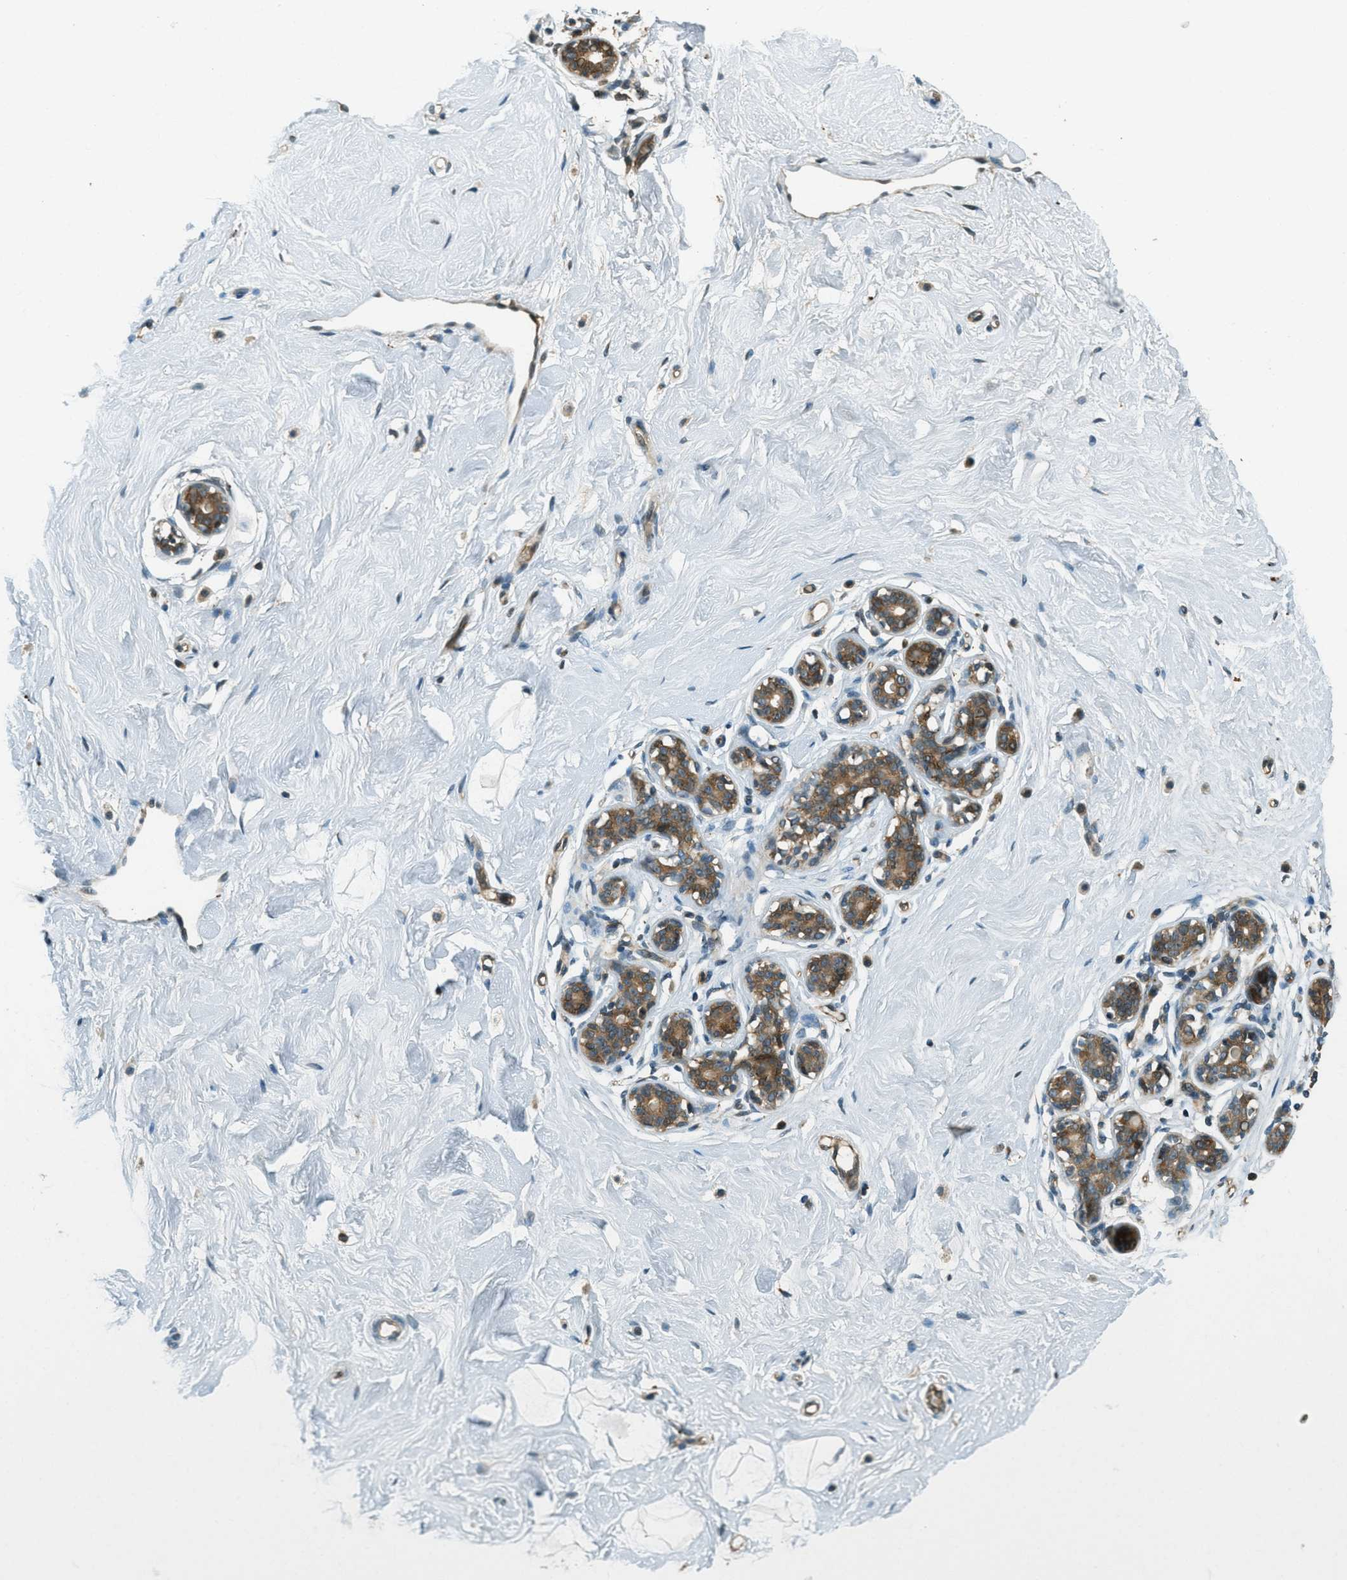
{"staining": {"intensity": "negative", "quantity": "none", "location": "none"}, "tissue": "breast", "cell_type": "Adipocytes", "image_type": "normal", "snomed": [{"axis": "morphology", "description": "Normal tissue, NOS"}, {"axis": "topography", "description": "Breast"}], "caption": "Immunohistochemistry (IHC) micrograph of unremarkable breast: human breast stained with DAB demonstrates no significant protein expression in adipocytes.", "gene": "PTPN23", "patient": {"sex": "female", "age": 23}}